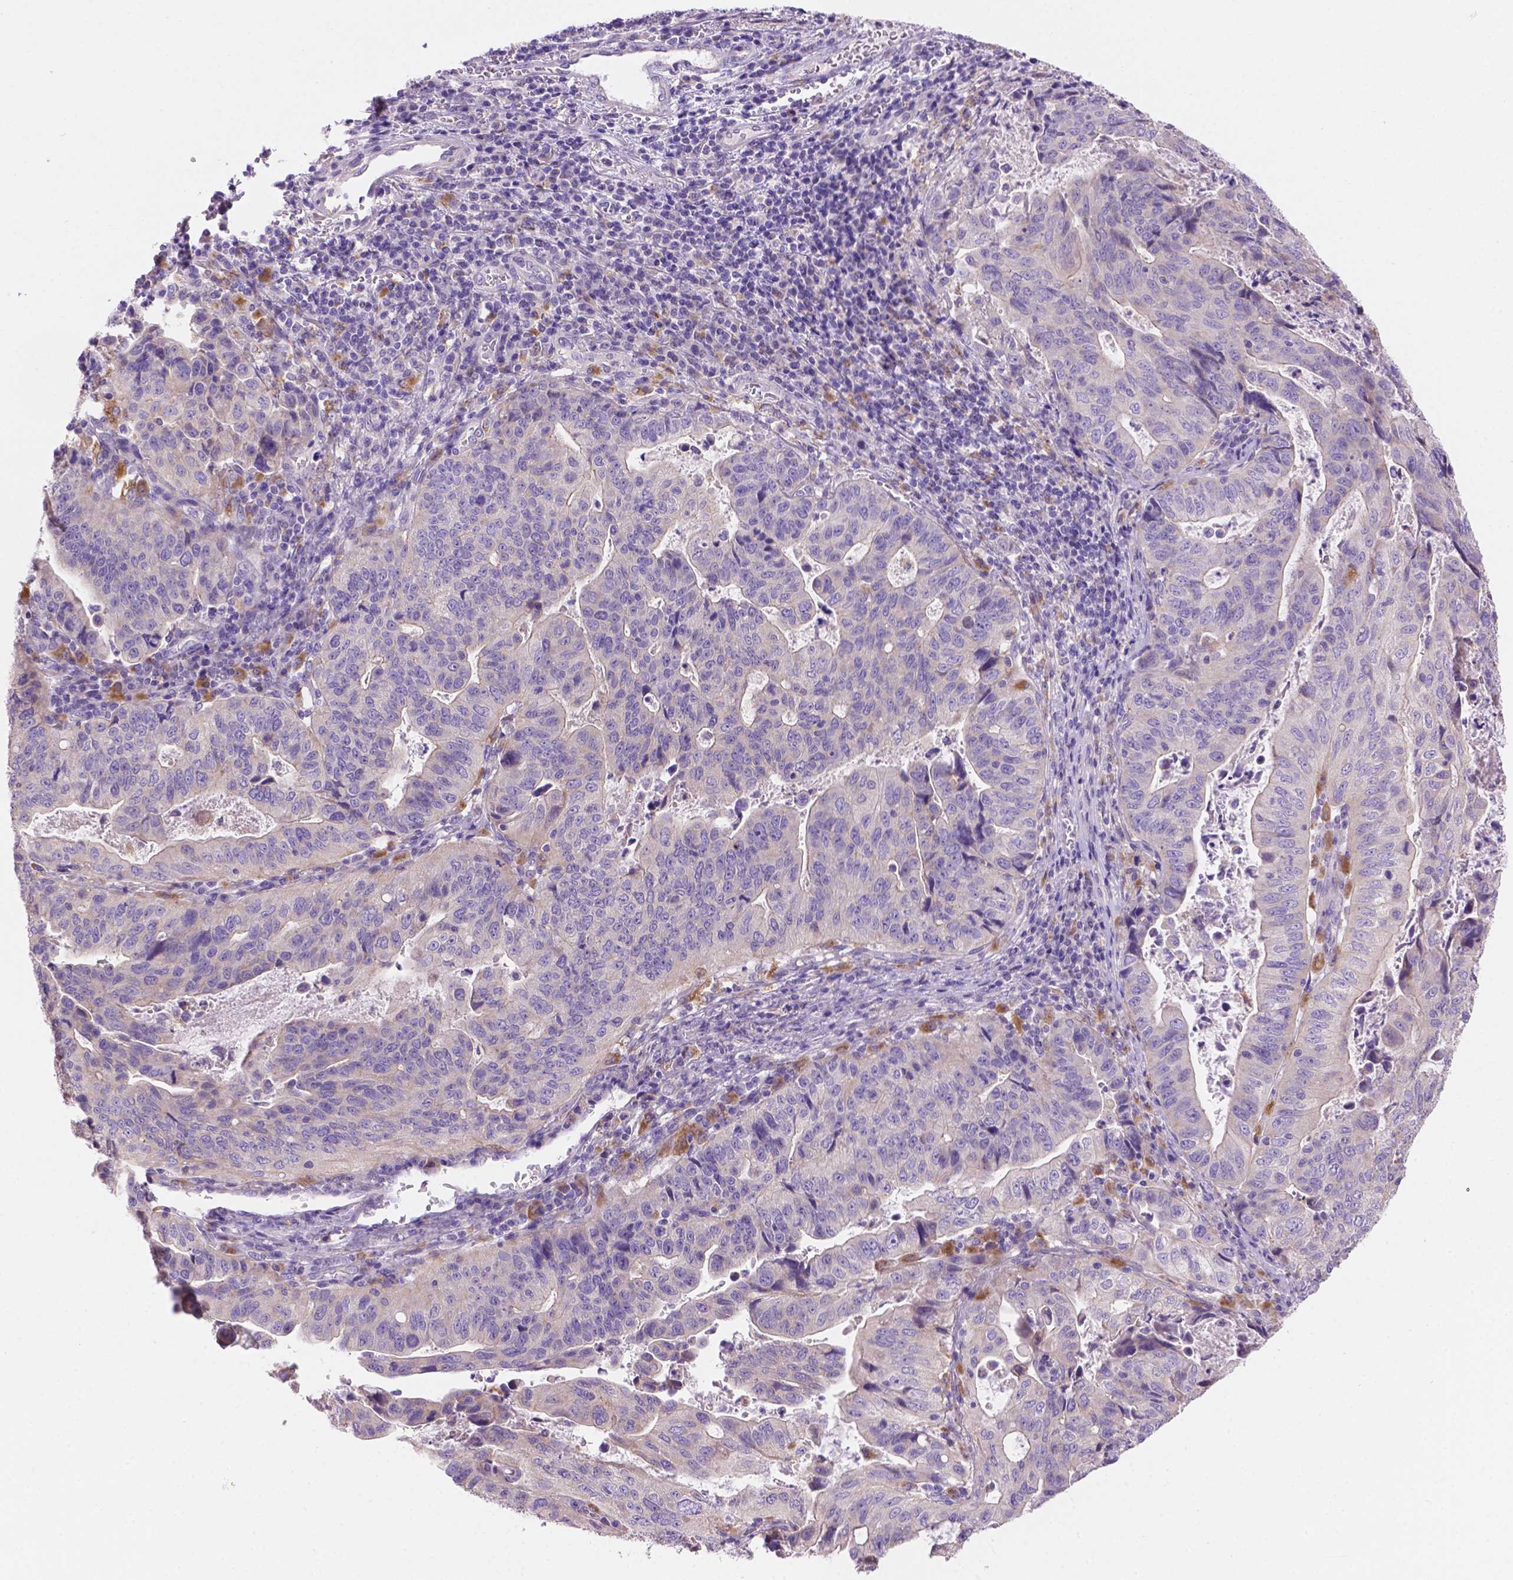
{"staining": {"intensity": "negative", "quantity": "none", "location": "none"}, "tissue": "stomach cancer", "cell_type": "Tumor cells", "image_type": "cancer", "snomed": [{"axis": "morphology", "description": "Adenocarcinoma, NOS"}, {"axis": "topography", "description": "Stomach, upper"}], "caption": "IHC of stomach cancer demonstrates no positivity in tumor cells.", "gene": "CDH7", "patient": {"sex": "female", "age": 67}}